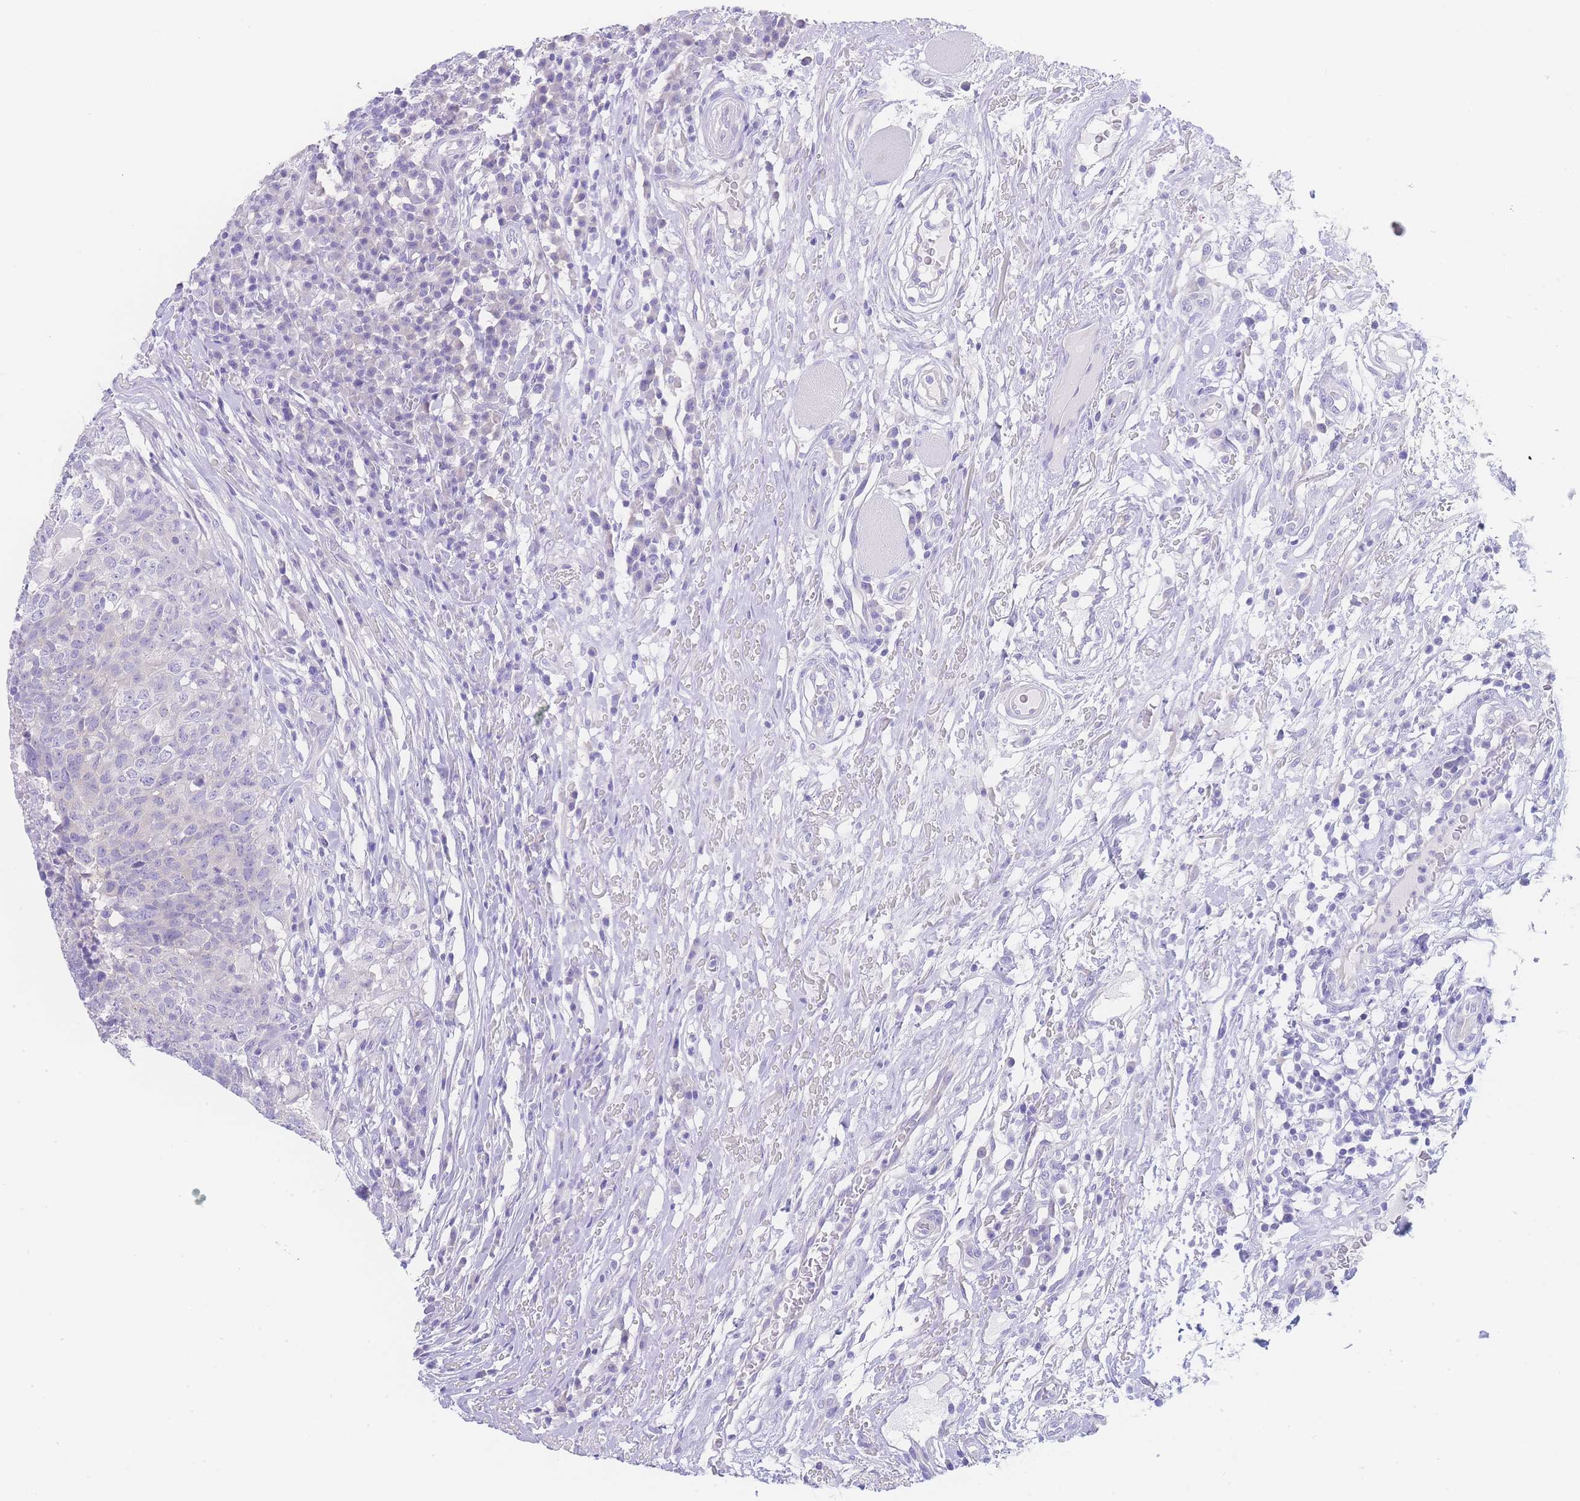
{"staining": {"intensity": "negative", "quantity": "none", "location": "none"}, "tissue": "head and neck cancer", "cell_type": "Tumor cells", "image_type": "cancer", "snomed": [{"axis": "morphology", "description": "Normal tissue, NOS"}, {"axis": "morphology", "description": "Squamous cell carcinoma, NOS"}, {"axis": "topography", "description": "Skeletal muscle"}, {"axis": "topography", "description": "Vascular tissue"}, {"axis": "topography", "description": "Peripheral nerve tissue"}, {"axis": "topography", "description": "Head-Neck"}], "caption": "High power microscopy photomicrograph of an immunohistochemistry (IHC) micrograph of squamous cell carcinoma (head and neck), revealing no significant staining in tumor cells. The staining is performed using DAB (3,3'-diaminobenzidine) brown chromogen with nuclei counter-stained in using hematoxylin.", "gene": "LZTFL1", "patient": {"sex": "male", "age": 66}}